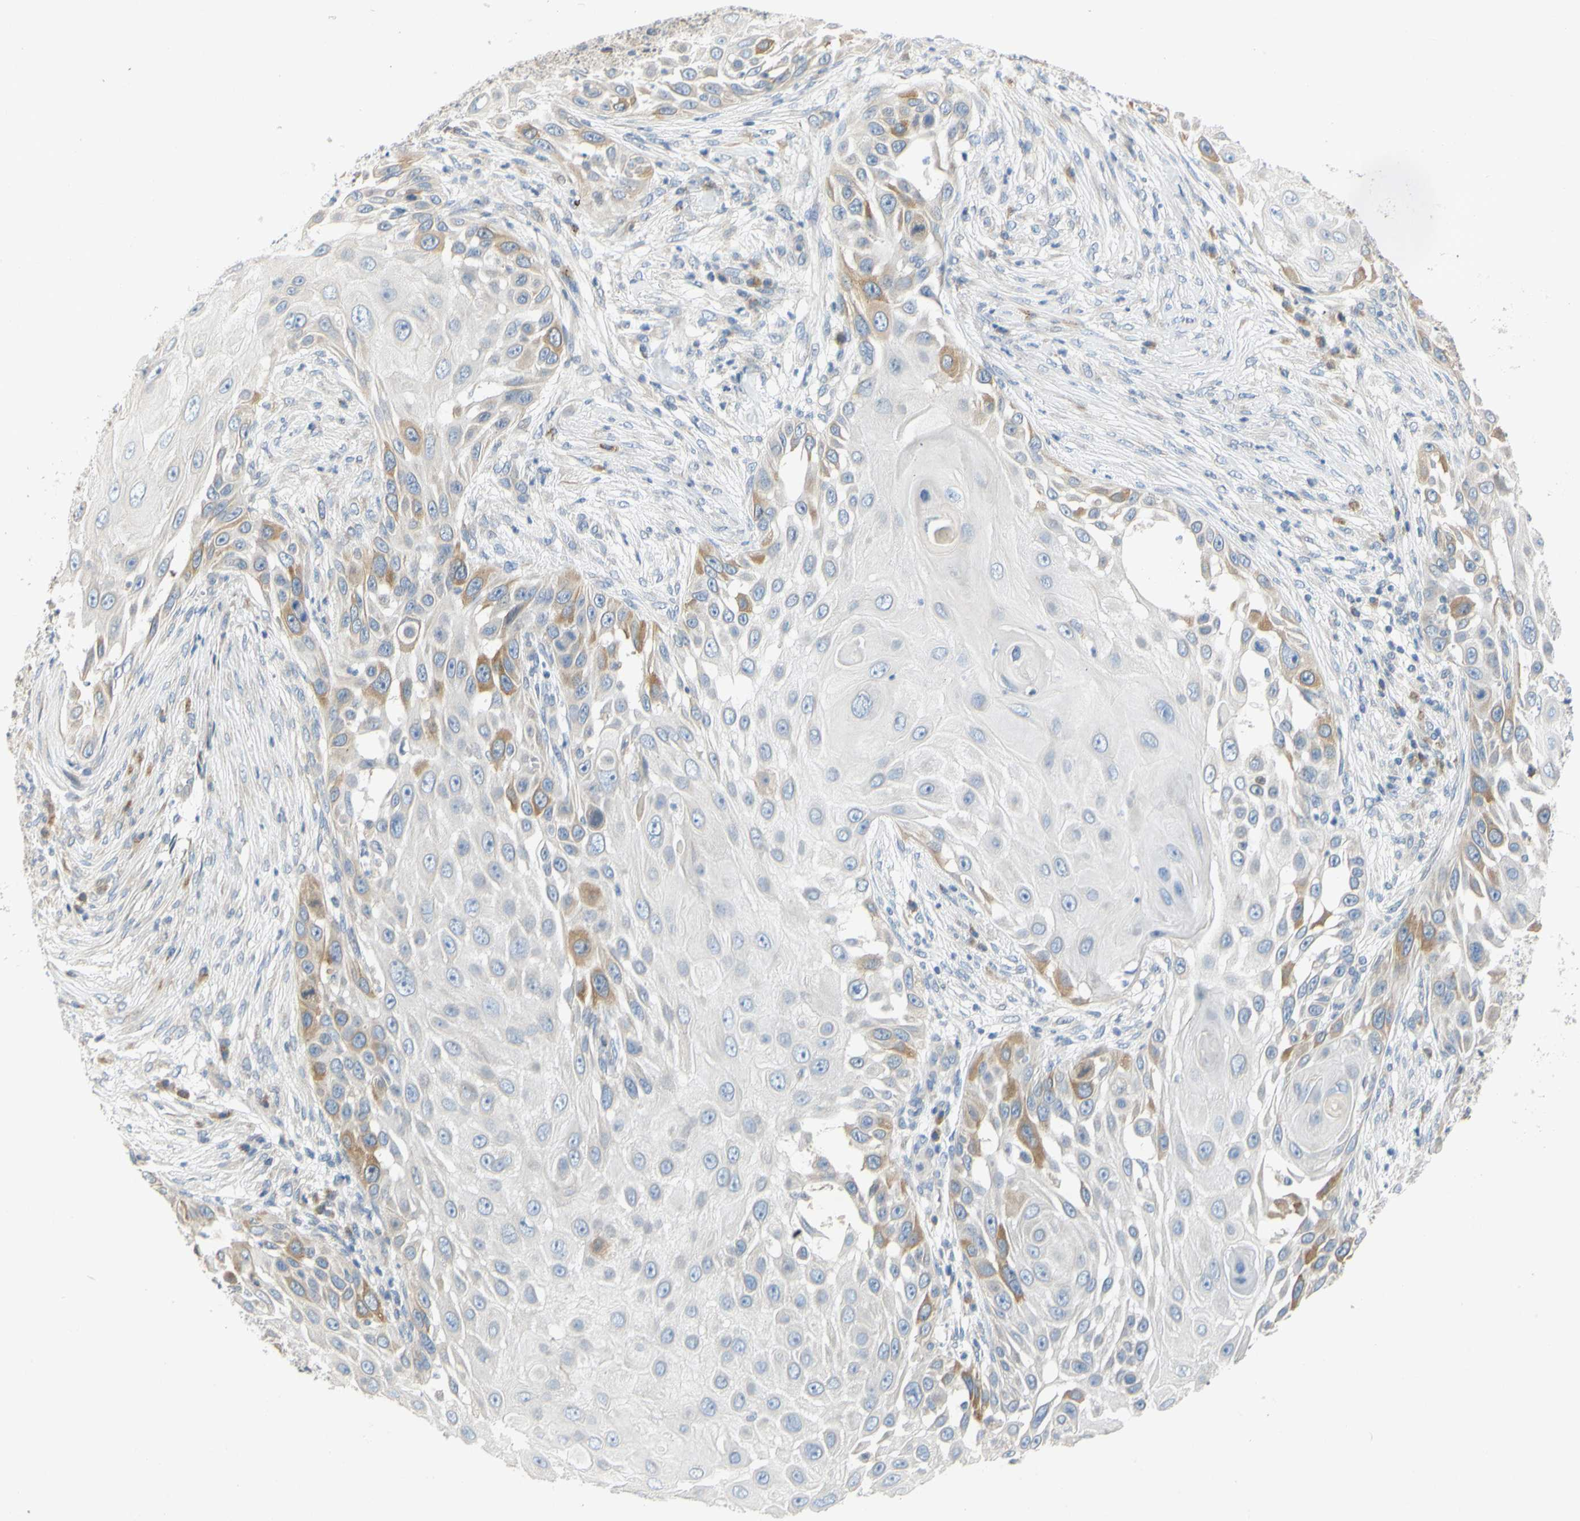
{"staining": {"intensity": "moderate", "quantity": "<25%", "location": "cytoplasmic/membranous"}, "tissue": "skin cancer", "cell_type": "Tumor cells", "image_type": "cancer", "snomed": [{"axis": "morphology", "description": "Squamous cell carcinoma, NOS"}, {"axis": "topography", "description": "Skin"}], "caption": "Tumor cells demonstrate low levels of moderate cytoplasmic/membranous expression in approximately <25% of cells in human skin cancer. The staining was performed using DAB to visualize the protein expression in brown, while the nuclei were stained in blue with hematoxylin (Magnification: 20x).", "gene": "CCNB2", "patient": {"sex": "female", "age": 44}}